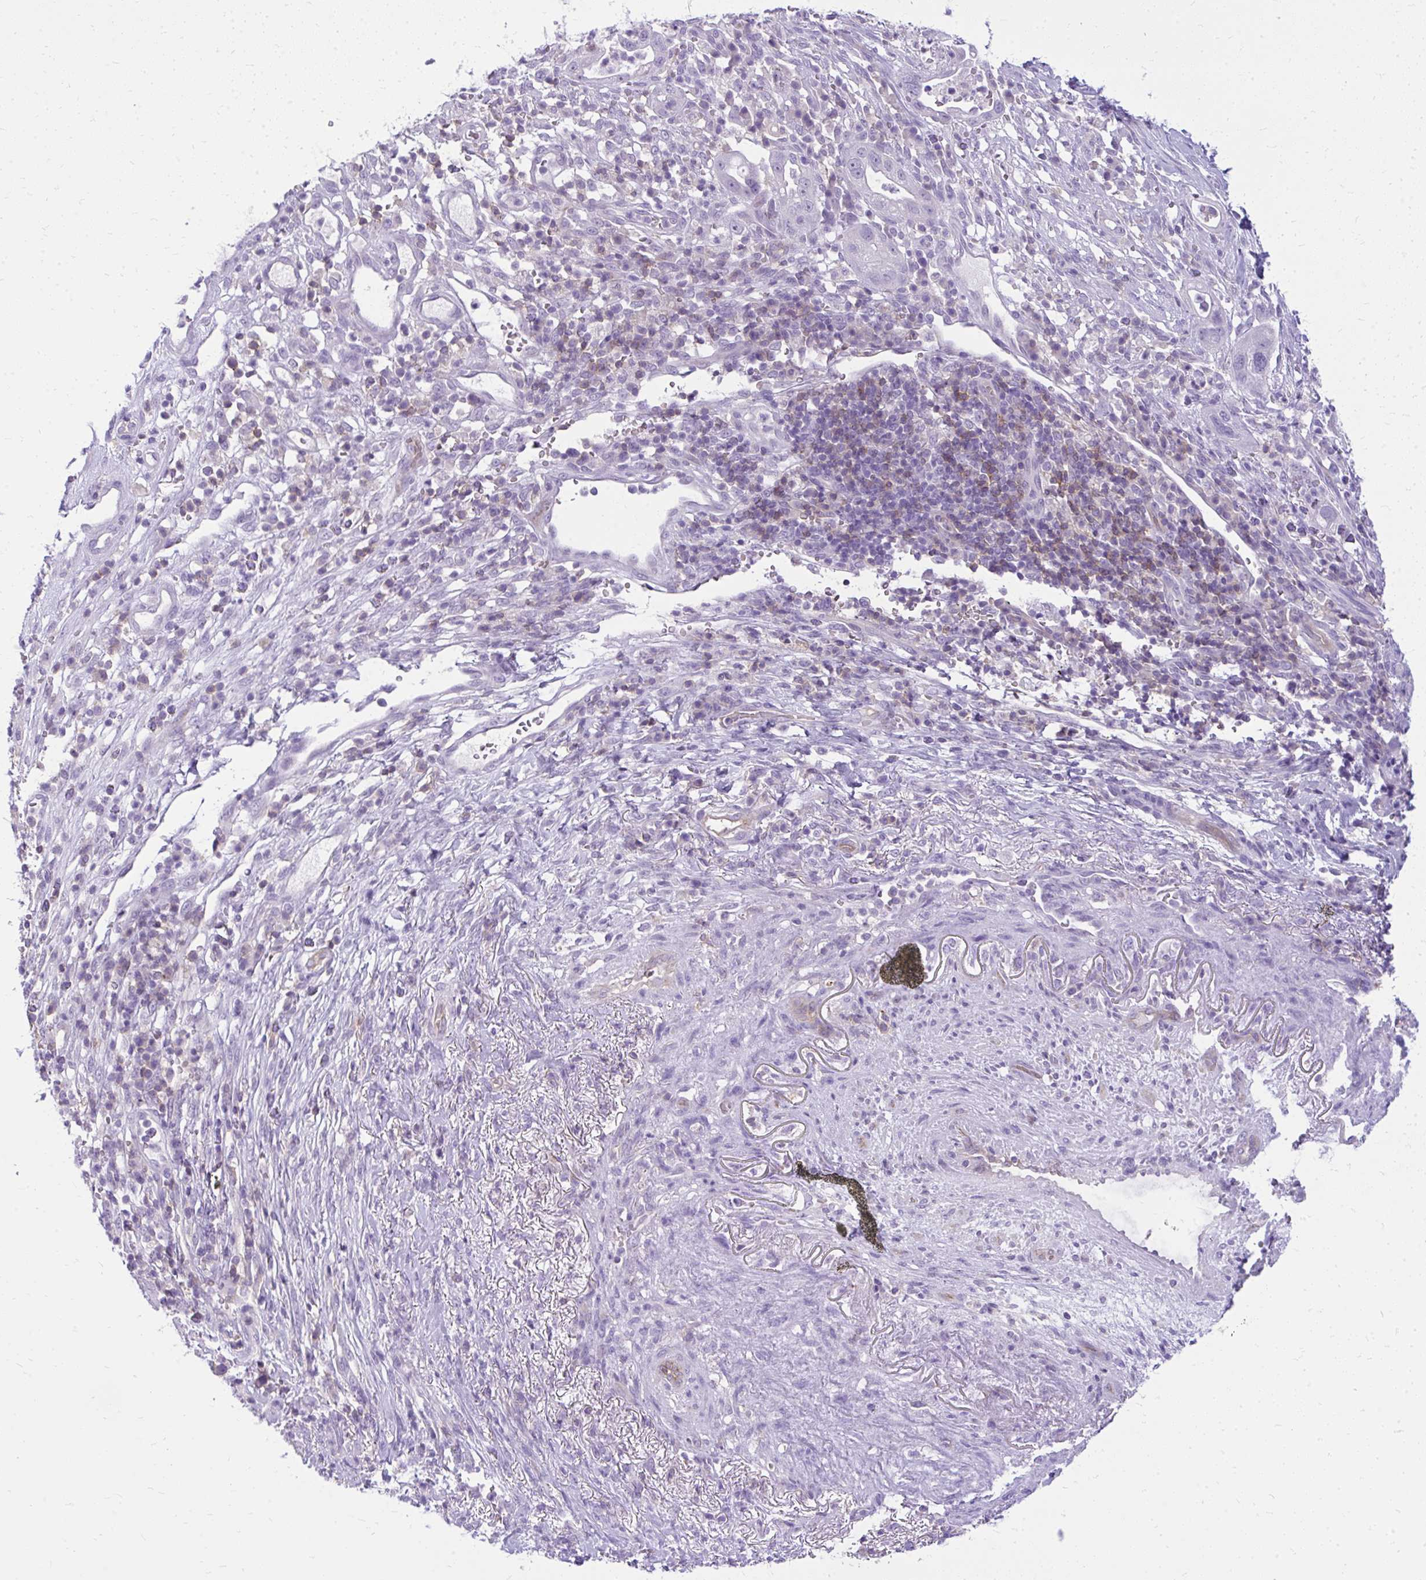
{"staining": {"intensity": "negative", "quantity": "none", "location": "none"}, "tissue": "pancreatic cancer", "cell_type": "Tumor cells", "image_type": "cancer", "snomed": [{"axis": "morphology", "description": "Adenocarcinoma, NOS"}, {"axis": "topography", "description": "Pancreas"}], "caption": "Tumor cells show no significant positivity in pancreatic cancer (adenocarcinoma).", "gene": "GPRIN3", "patient": {"sex": "male", "age": 44}}